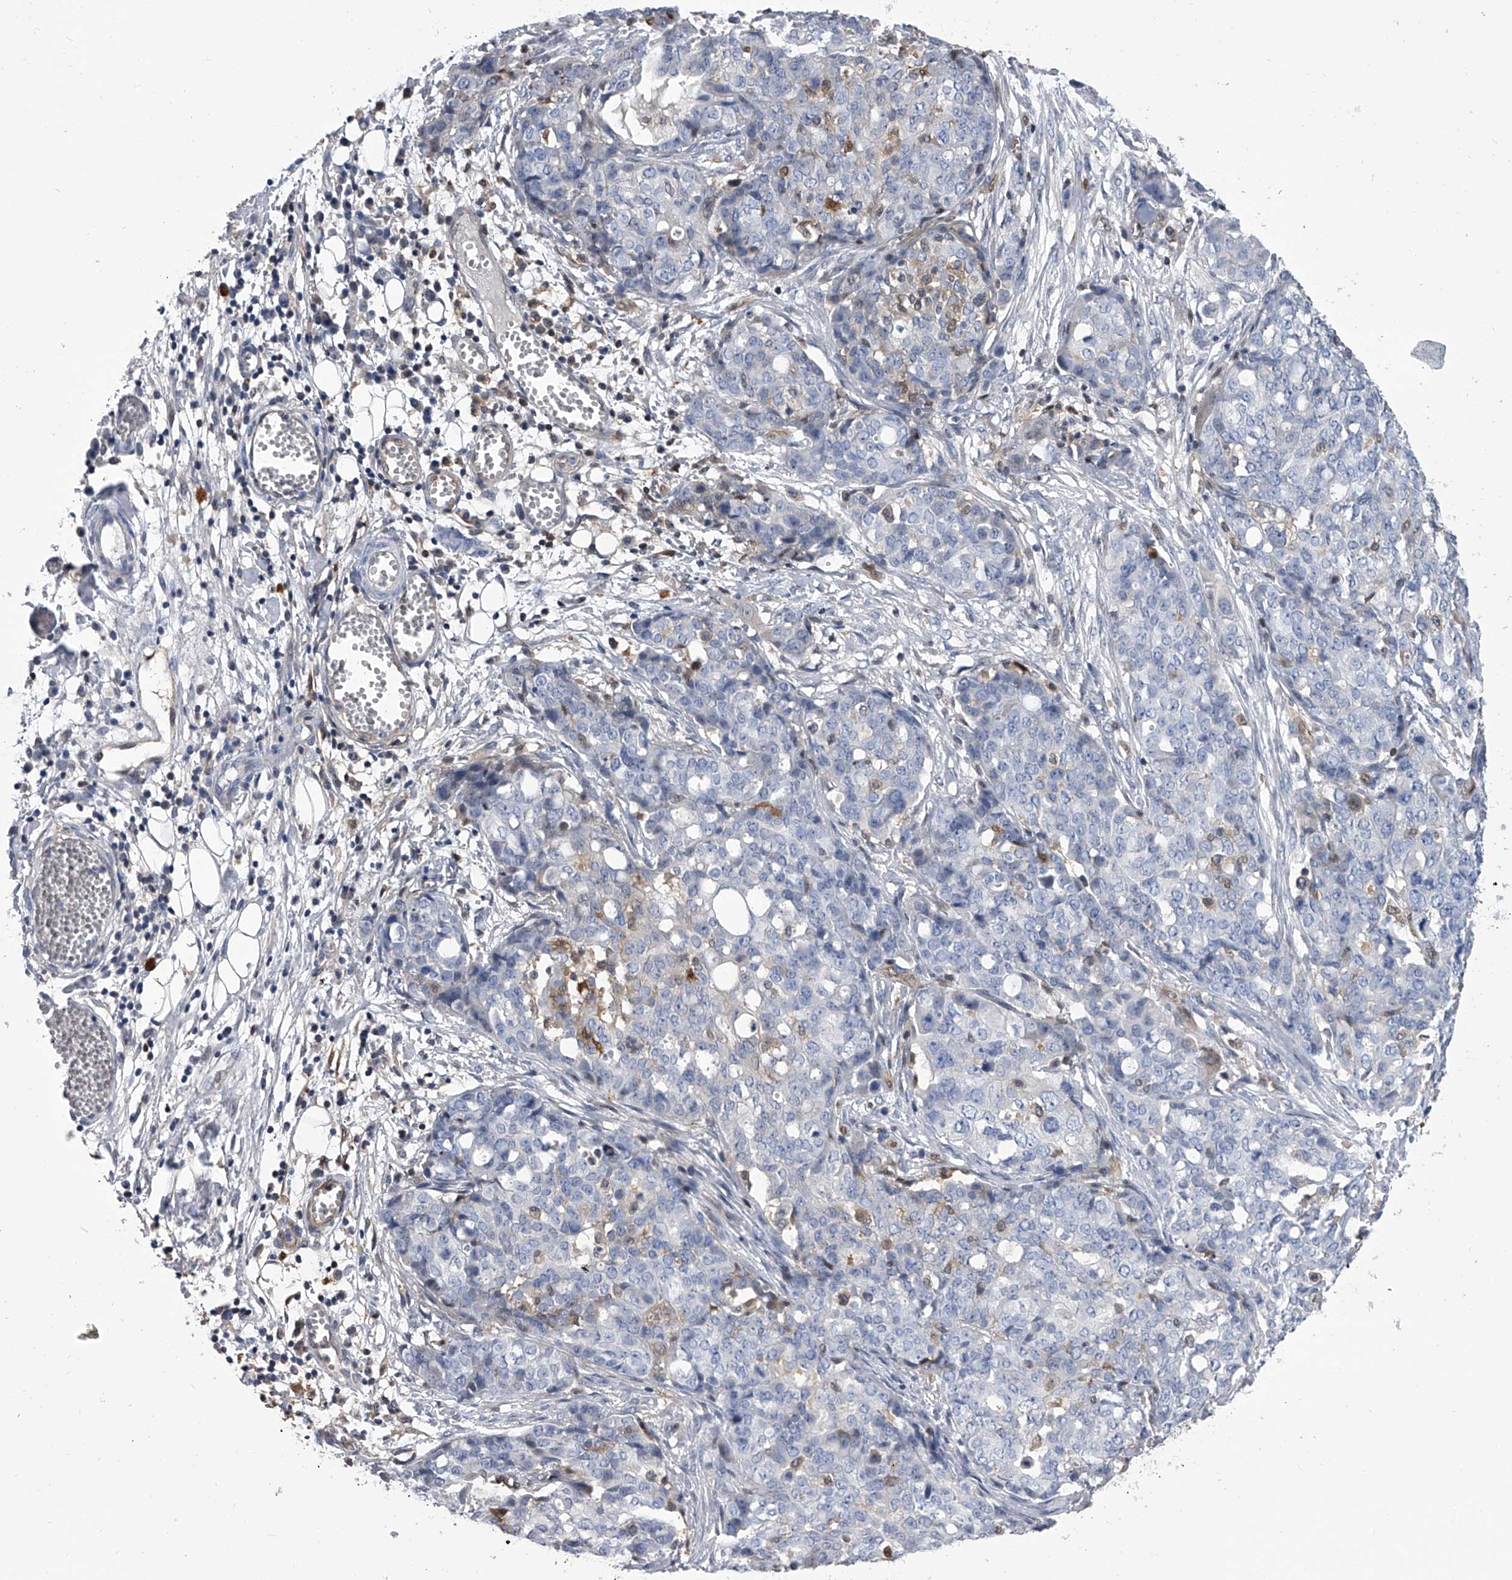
{"staining": {"intensity": "negative", "quantity": "none", "location": "none"}, "tissue": "ovarian cancer", "cell_type": "Tumor cells", "image_type": "cancer", "snomed": [{"axis": "morphology", "description": "Cystadenocarcinoma, serous, NOS"}, {"axis": "topography", "description": "Soft tissue"}, {"axis": "topography", "description": "Ovary"}], "caption": "Image shows no significant protein positivity in tumor cells of ovarian serous cystadenocarcinoma.", "gene": "SERPINB9", "patient": {"sex": "female", "age": 57}}